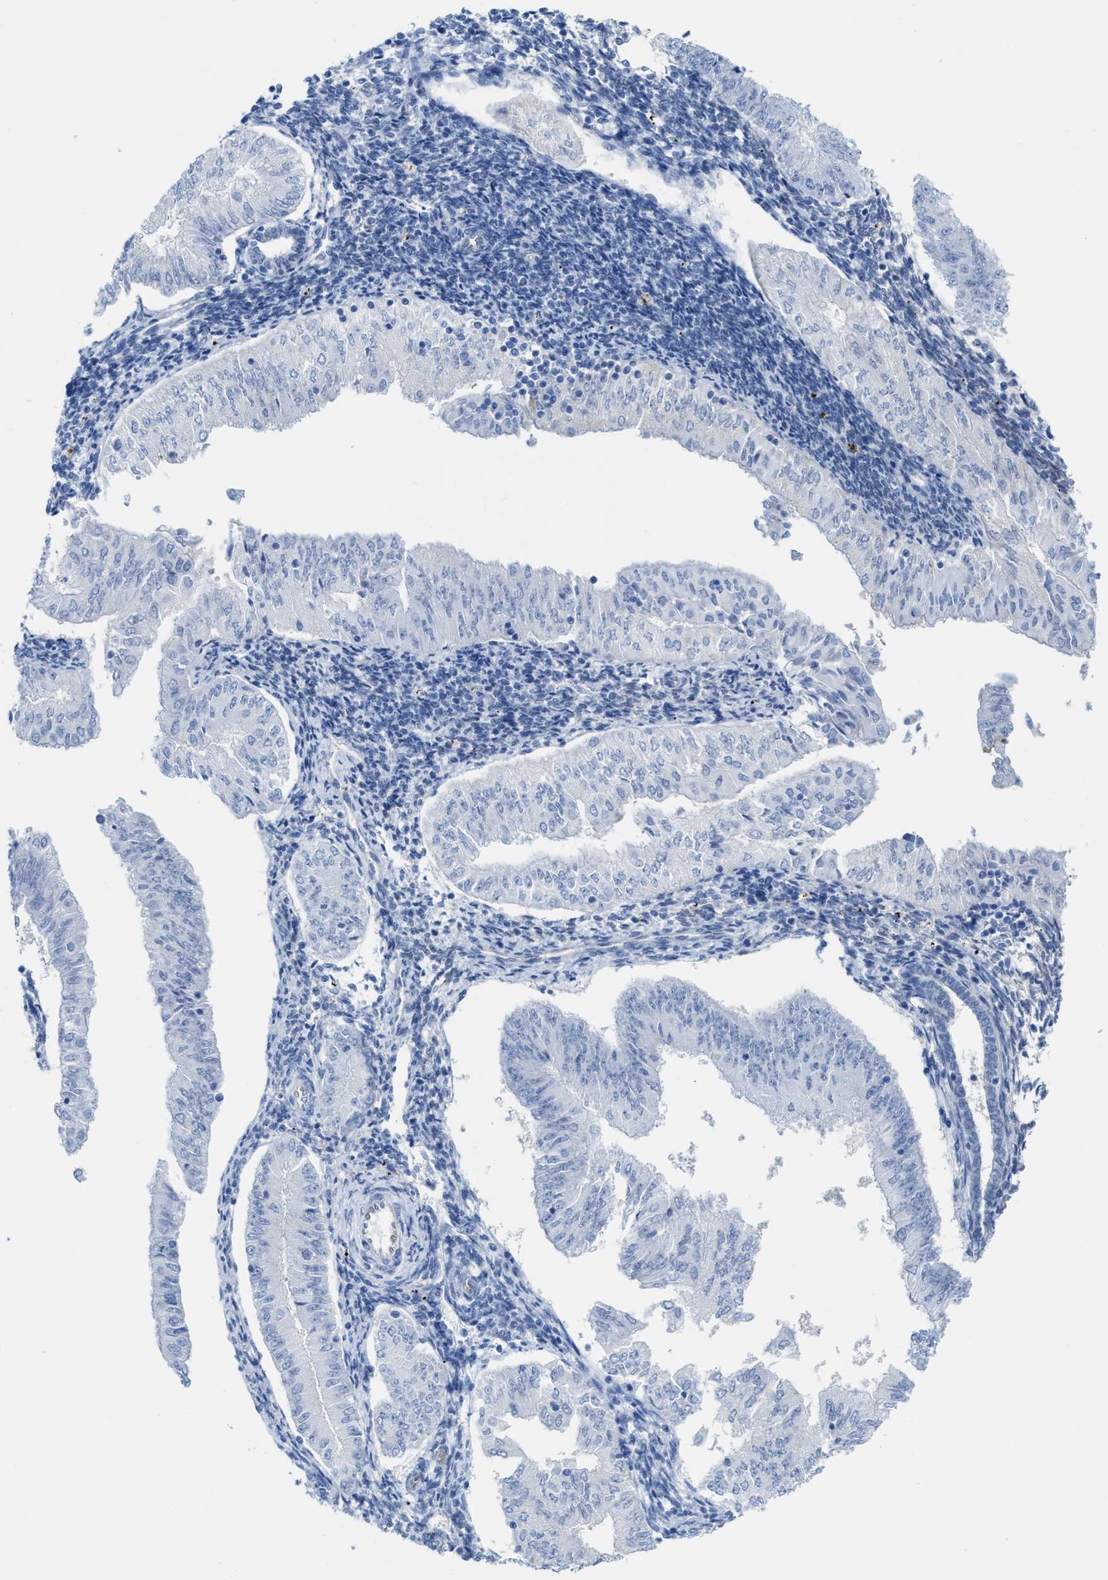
{"staining": {"intensity": "negative", "quantity": "none", "location": "none"}, "tissue": "endometrial cancer", "cell_type": "Tumor cells", "image_type": "cancer", "snomed": [{"axis": "morphology", "description": "Normal tissue, NOS"}, {"axis": "morphology", "description": "Adenocarcinoma, NOS"}, {"axis": "topography", "description": "Endometrium"}], "caption": "An image of human endometrial cancer (adenocarcinoma) is negative for staining in tumor cells.", "gene": "ASS1", "patient": {"sex": "female", "age": 53}}